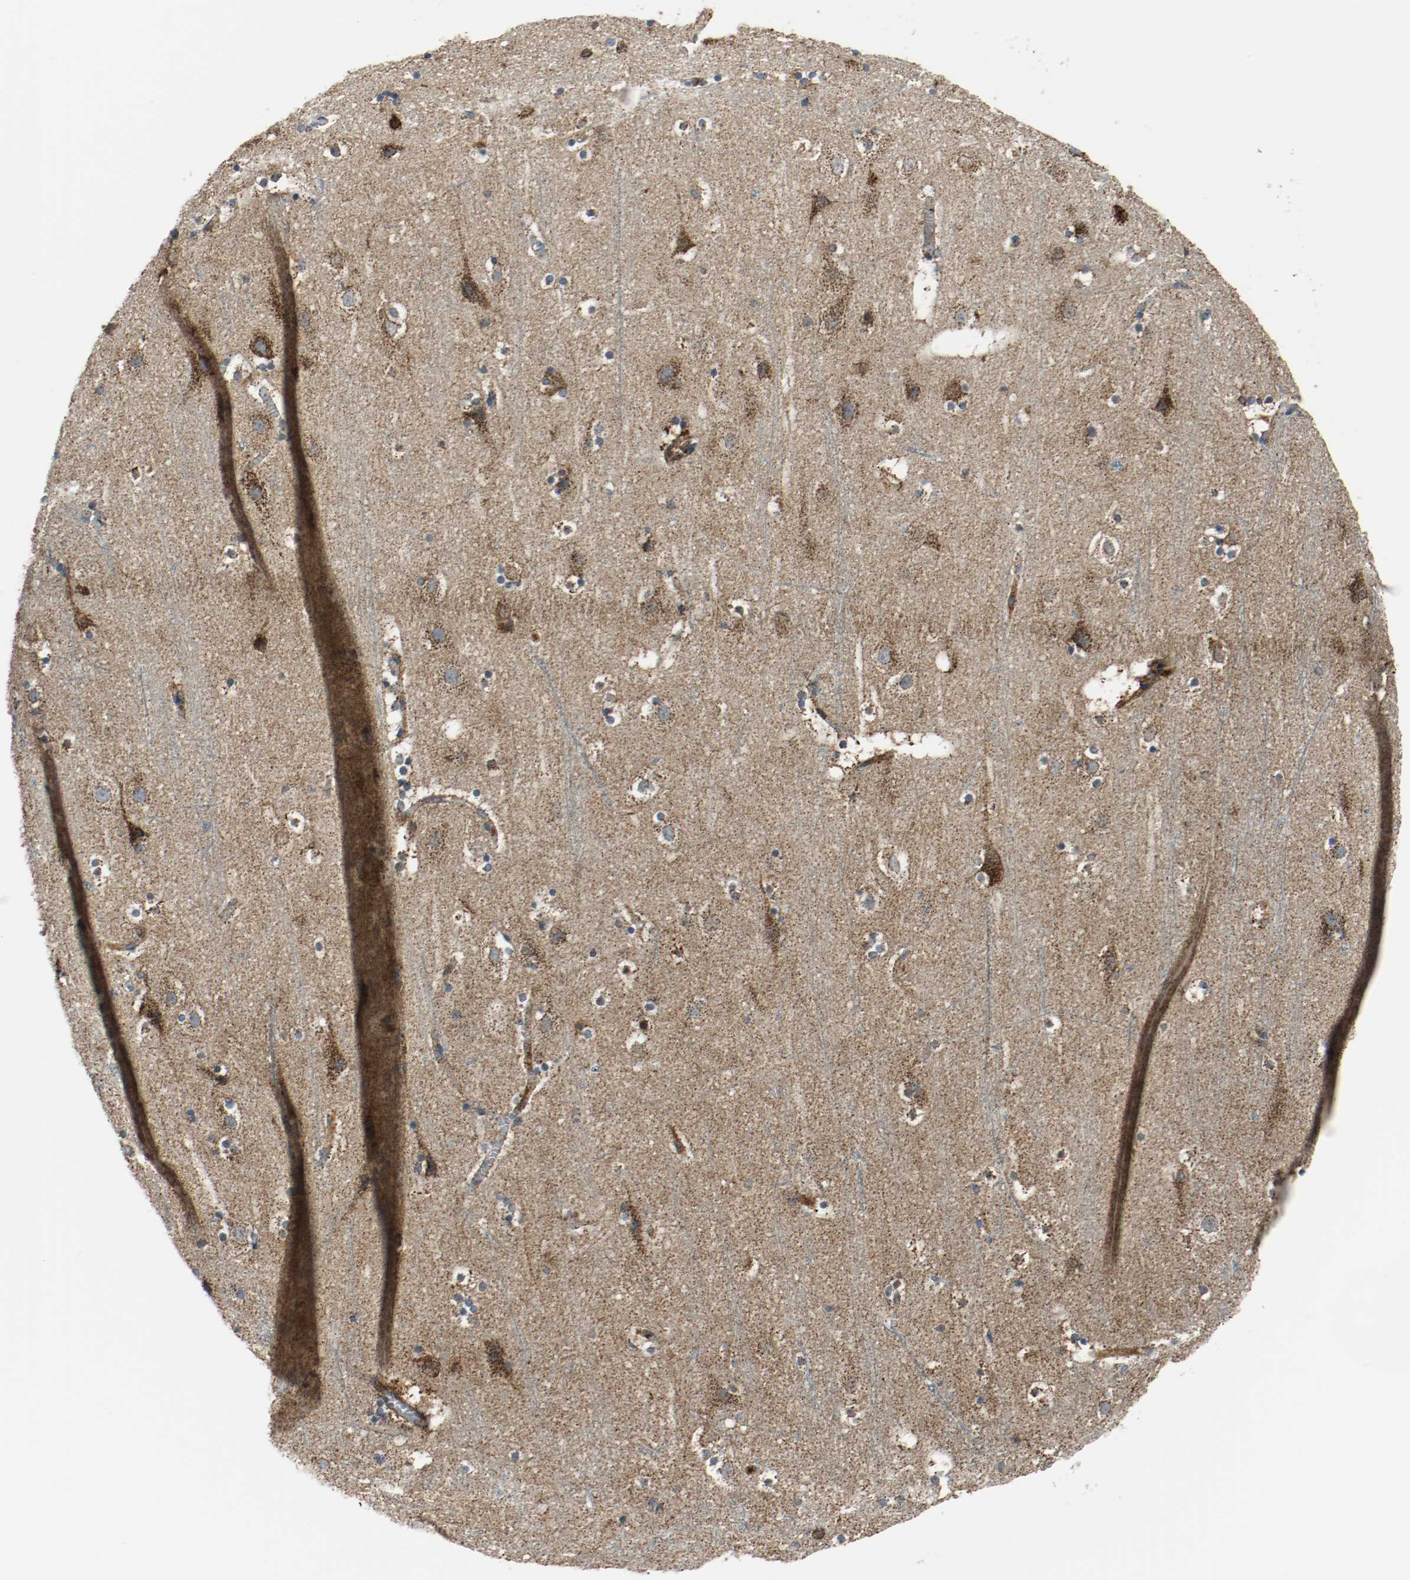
{"staining": {"intensity": "strong", "quantity": ">75%", "location": "cytoplasmic/membranous"}, "tissue": "cerebral cortex", "cell_type": "Endothelial cells", "image_type": "normal", "snomed": [{"axis": "morphology", "description": "Normal tissue, NOS"}, {"axis": "topography", "description": "Cerebral cortex"}], "caption": "Endothelial cells display high levels of strong cytoplasmic/membranous expression in about >75% of cells in normal human cerebral cortex. Nuclei are stained in blue.", "gene": "TXNRD1", "patient": {"sex": "male", "age": 45}}